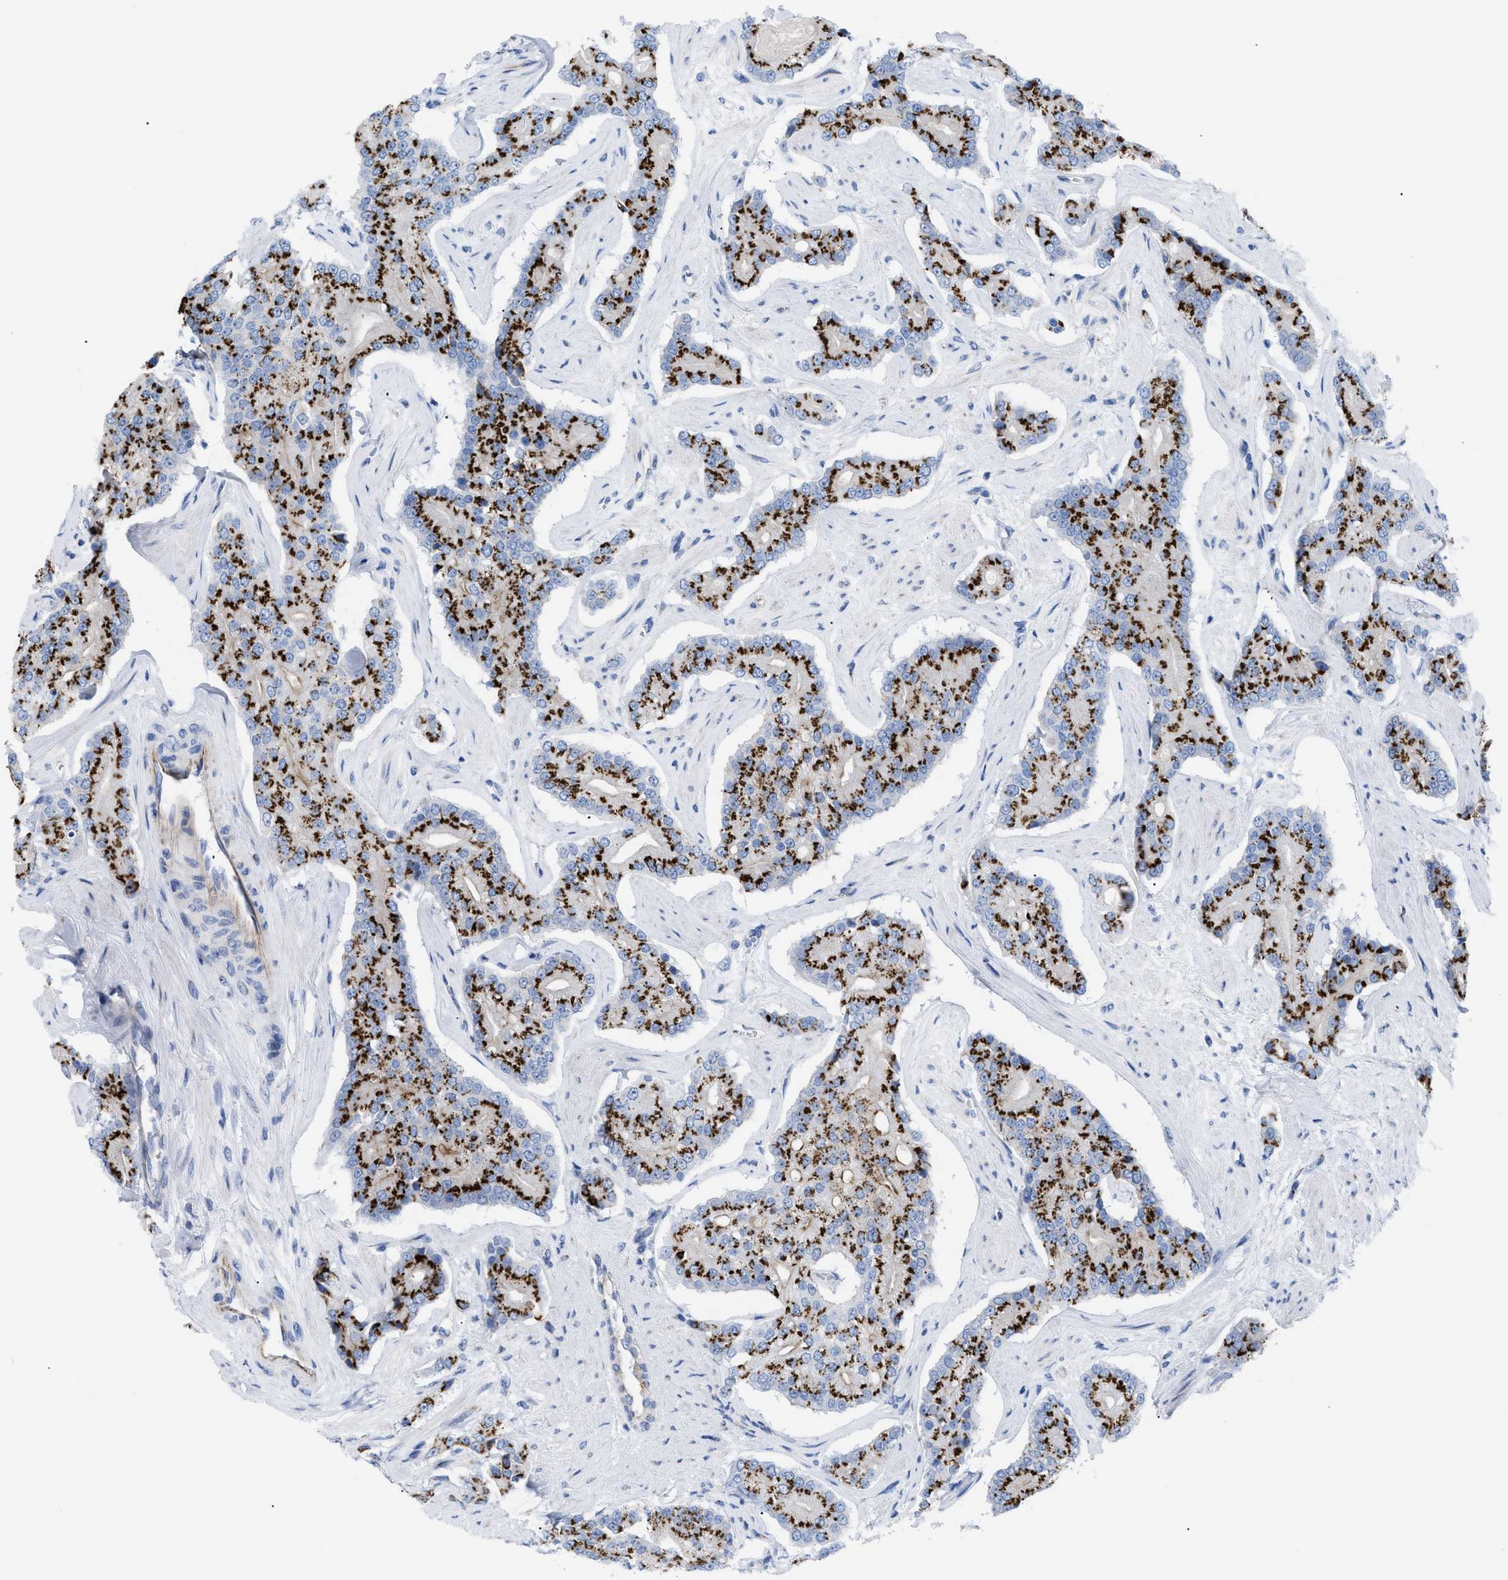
{"staining": {"intensity": "strong", "quantity": ">75%", "location": "cytoplasmic/membranous"}, "tissue": "prostate cancer", "cell_type": "Tumor cells", "image_type": "cancer", "snomed": [{"axis": "morphology", "description": "Adenocarcinoma, High grade"}, {"axis": "topography", "description": "Prostate"}], "caption": "Human prostate cancer stained with a brown dye exhibits strong cytoplasmic/membranous positive staining in about >75% of tumor cells.", "gene": "TMEM17", "patient": {"sex": "male", "age": 71}}